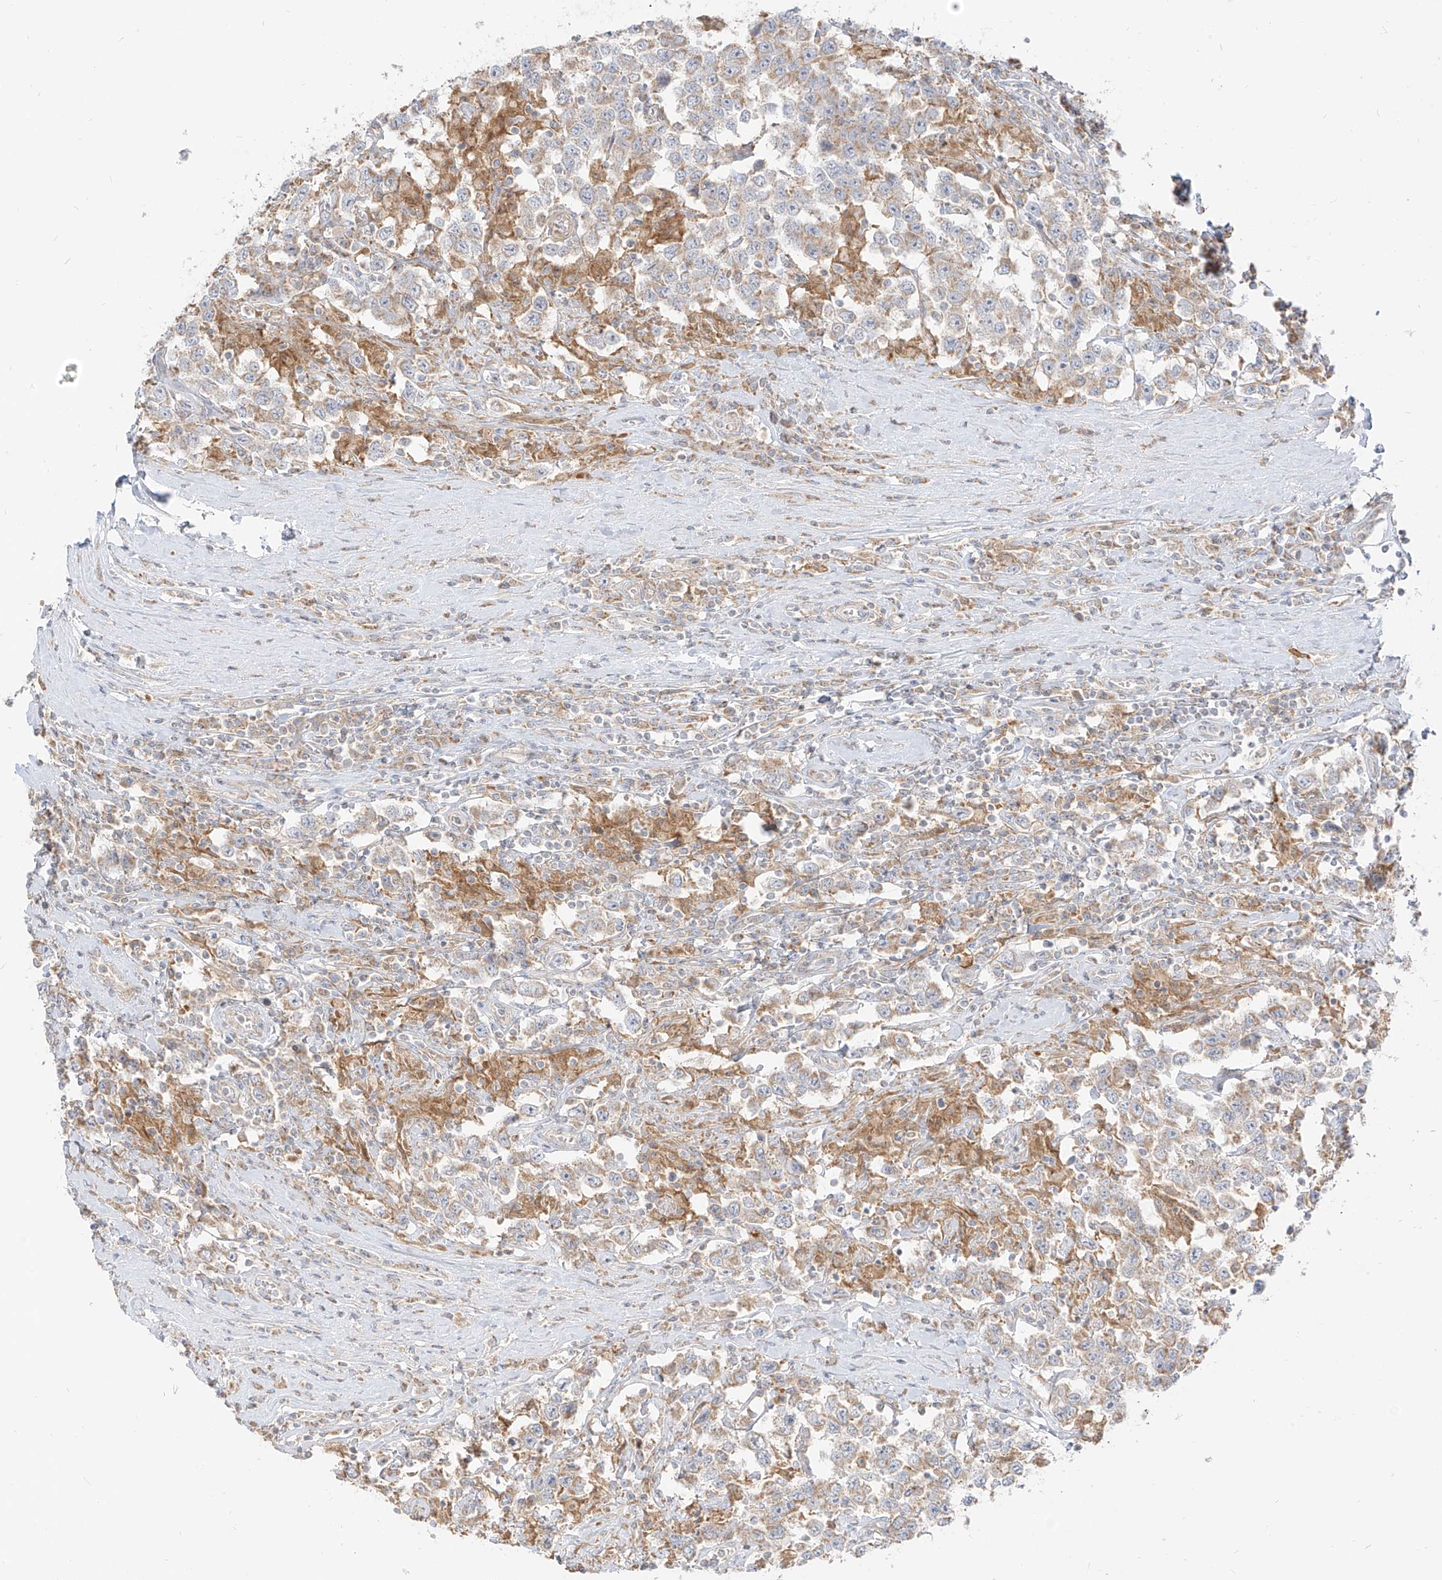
{"staining": {"intensity": "weak", "quantity": ">75%", "location": "cytoplasmic/membranous"}, "tissue": "testis cancer", "cell_type": "Tumor cells", "image_type": "cancer", "snomed": [{"axis": "morphology", "description": "Seminoma, NOS"}, {"axis": "topography", "description": "Testis"}], "caption": "Testis seminoma tissue exhibits weak cytoplasmic/membranous staining in approximately >75% of tumor cells (DAB IHC, brown staining for protein, blue staining for nuclei).", "gene": "ZIM3", "patient": {"sex": "male", "age": 41}}